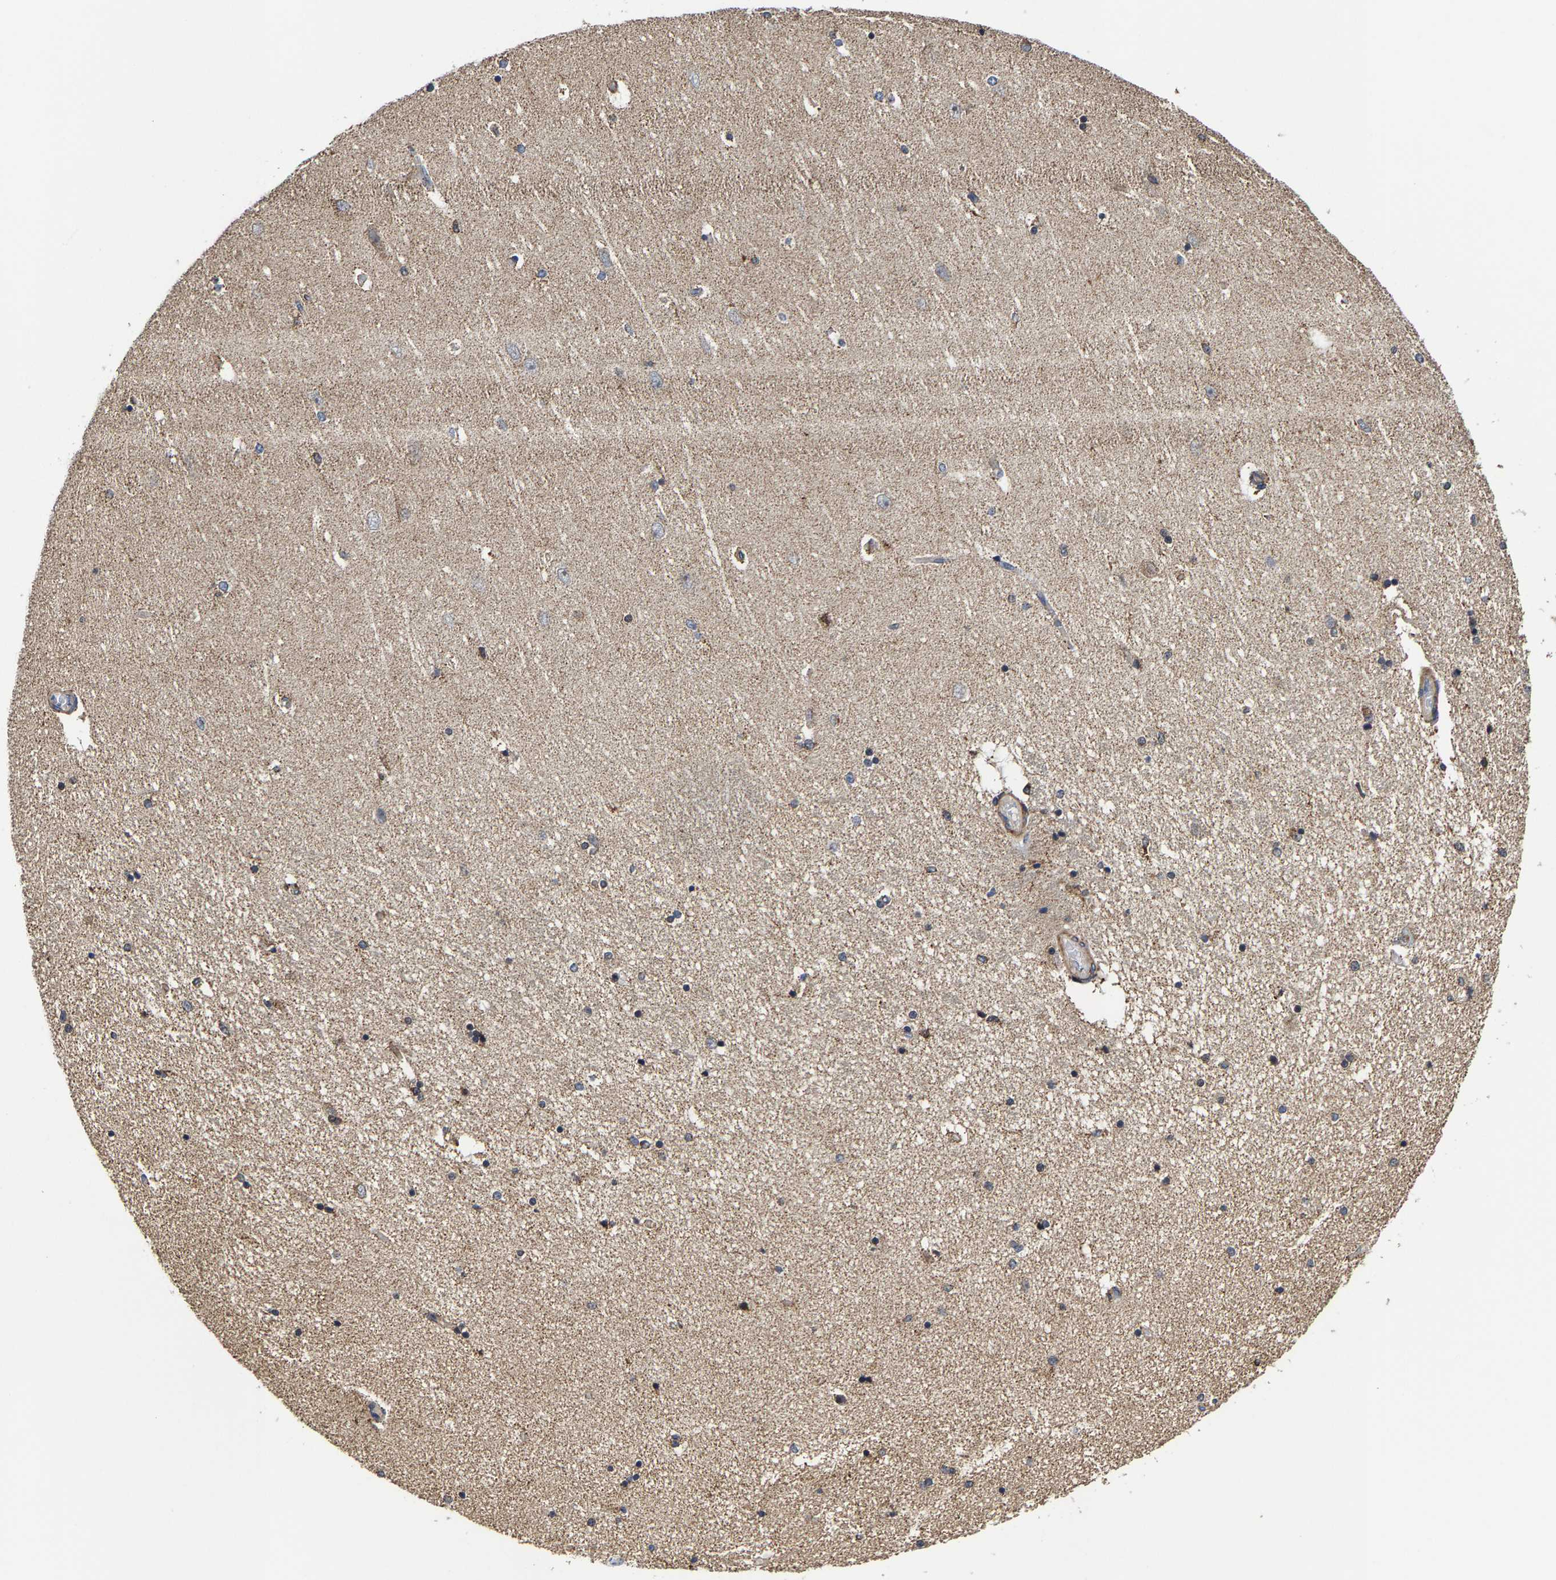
{"staining": {"intensity": "weak", "quantity": "<25%", "location": "cytoplasmic/membranous"}, "tissue": "hippocampus", "cell_type": "Glial cells", "image_type": "normal", "snomed": [{"axis": "morphology", "description": "Normal tissue, NOS"}, {"axis": "topography", "description": "Hippocampus"}], "caption": "Micrograph shows no significant protein staining in glial cells of normal hippocampus.", "gene": "PFKFB3", "patient": {"sex": "female", "age": 54}}